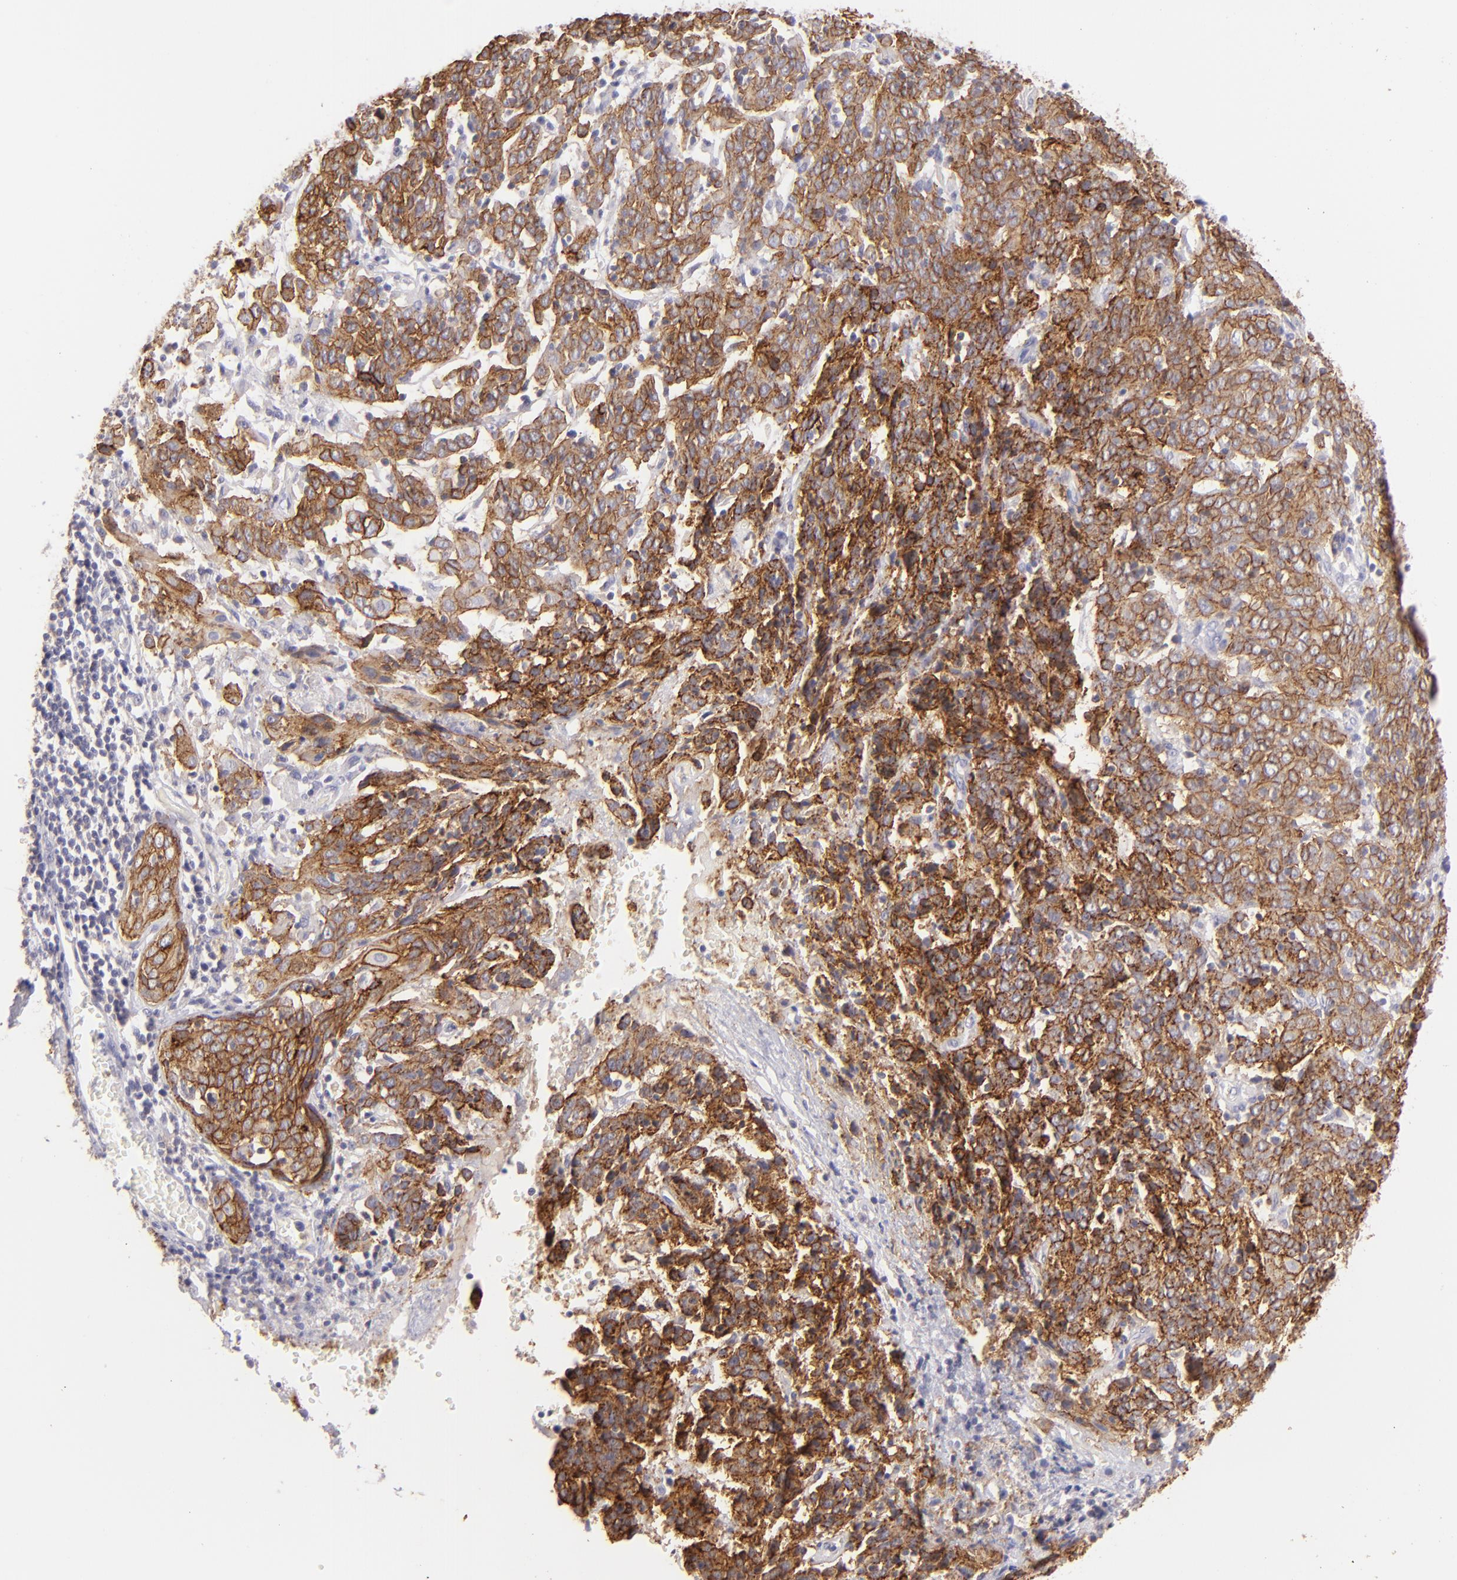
{"staining": {"intensity": "strong", "quantity": ">75%", "location": "cytoplasmic/membranous"}, "tissue": "cervical cancer", "cell_type": "Tumor cells", "image_type": "cancer", "snomed": [{"axis": "morphology", "description": "Normal tissue, NOS"}, {"axis": "morphology", "description": "Squamous cell carcinoma, NOS"}, {"axis": "topography", "description": "Cervix"}], "caption": "A high-resolution photomicrograph shows immunohistochemistry staining of cervical cancer (squamous cell carcinoma), which reveals strong cytoplasmic/membranous positivity in about >75% of tumor cells.", "gene": "CLDN4", "patient": {"sex": "female", "age": 67}}